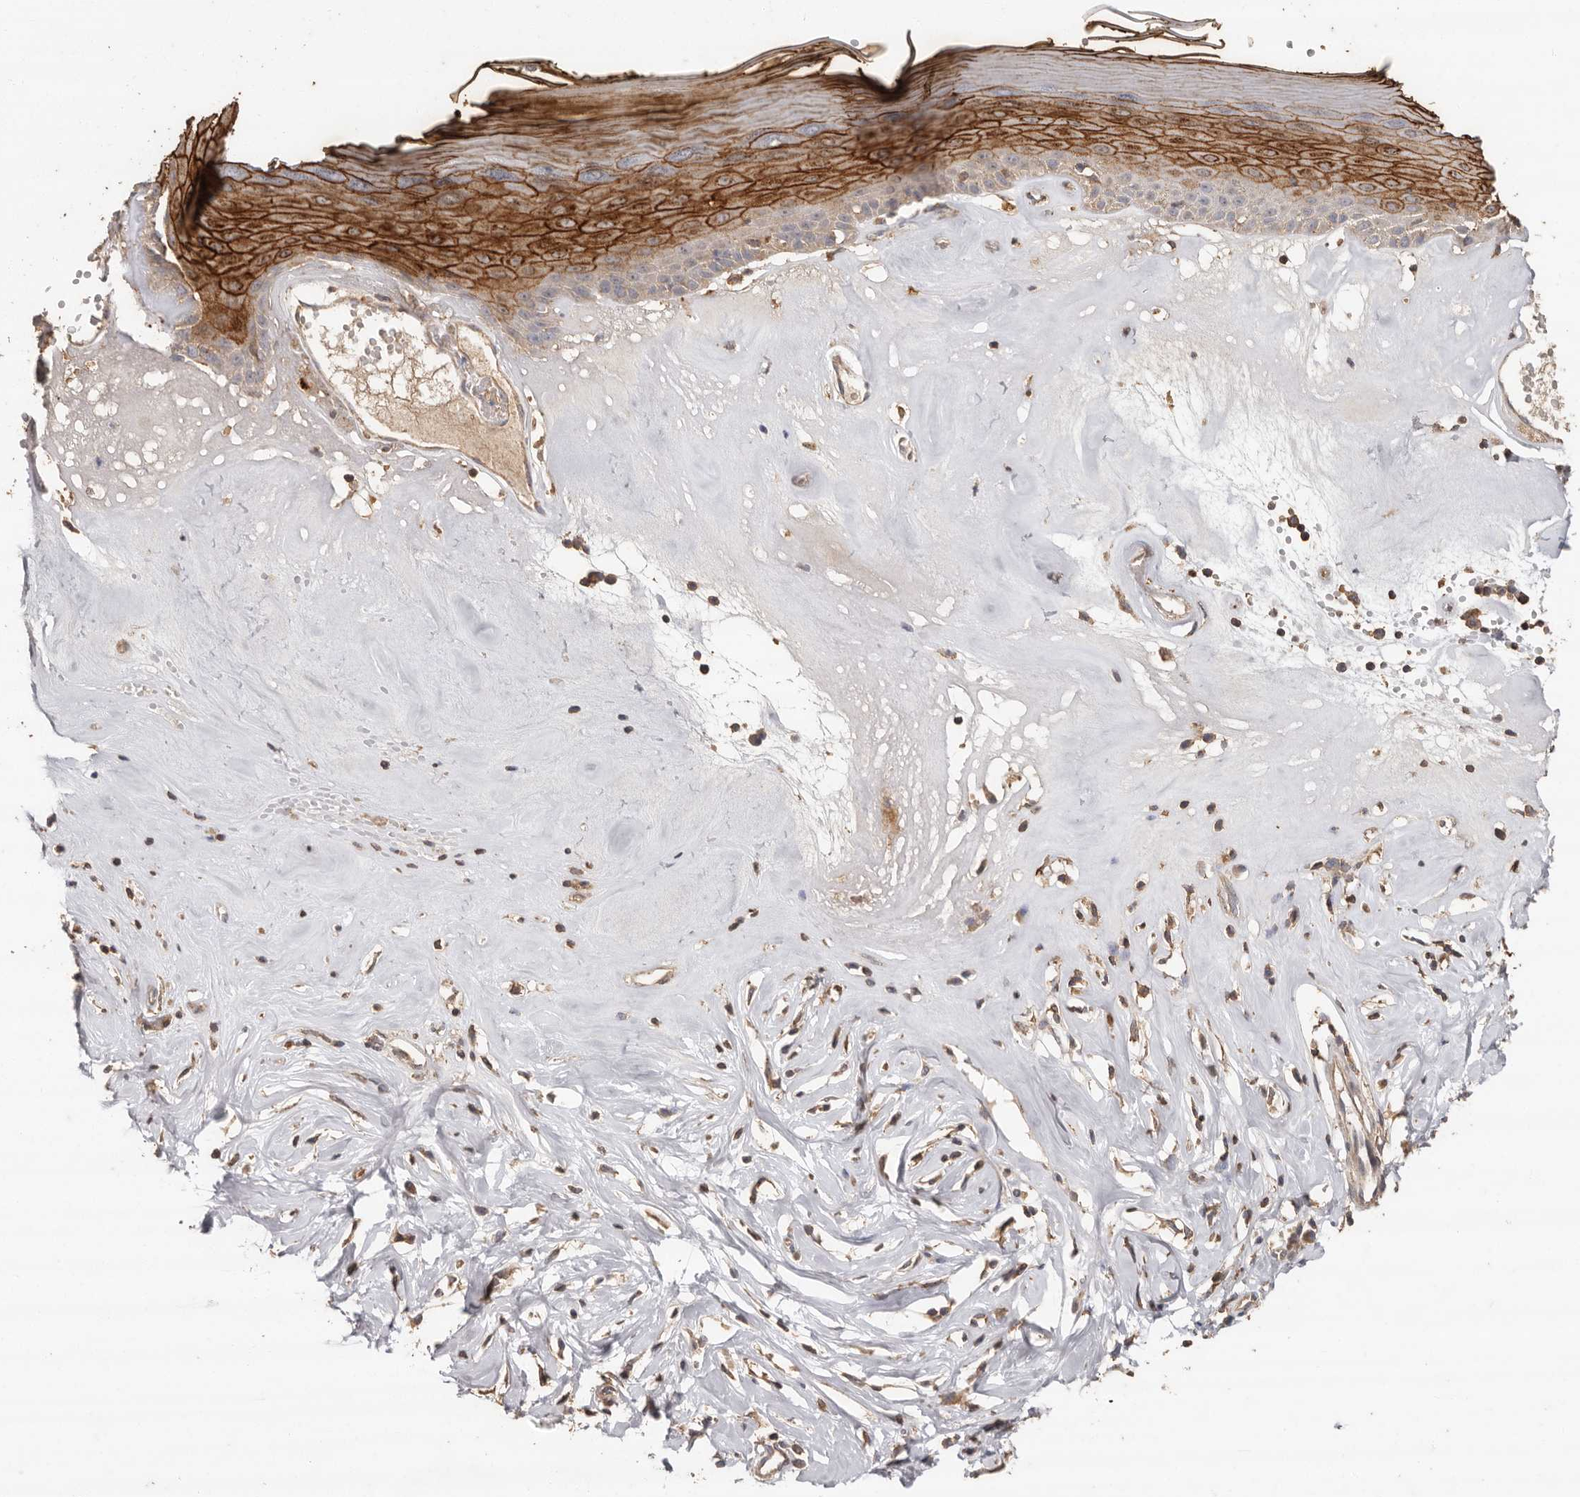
{"staining": {"intensity": "strong", "quantity": "<25%", "location": "cytoplasmic/membranous"}, "tissue": "skin", "cell_type": "Epidermal cells", "image_type": "normal", "snomed": [{"axis": "morphology", "description": "Normal tissue, NOS"}, {"axis": "morphology", "description": "Inflammation, NOS"}, {"axis": "topography", "description": "Vulva"}], "caption": "About <25% of epidermal cells in normal skin show strong cytoplasmic/membranous protein staining as visualized by brown immunohistochemical staining.", "gene": "RWDD1", "patient": {"sex": "female", "age": 84}}